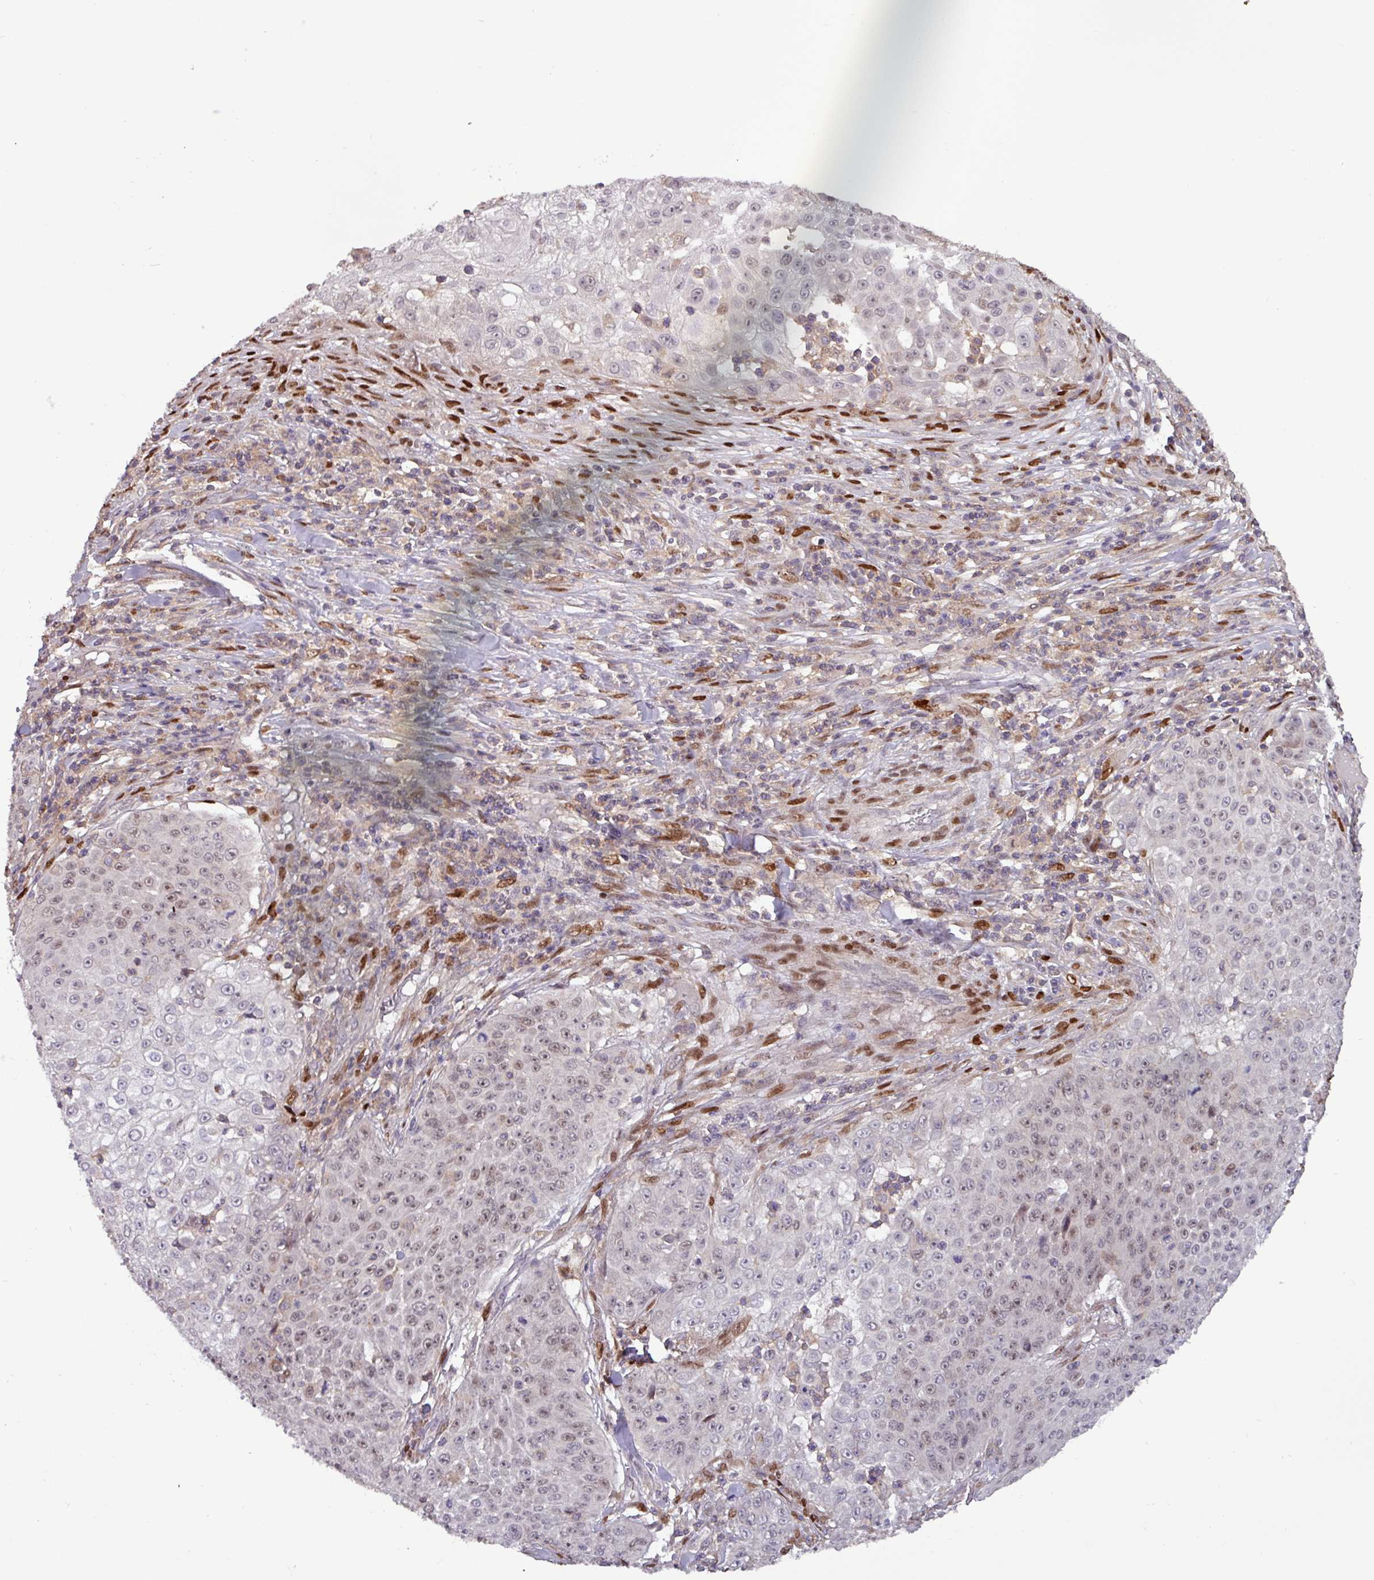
{"staining": {"intensity": "weak", "quantity": "25%-75%", "location": "nuclear"}, "tissue": "skin cancer", "cell_type": "Tumor cells", "image_type": "cancer", "snomed": [{"axis": "morphology", "description": "Squamous cell carcinoma, NOS"}, {"axis": "topography", "description": "Skin"}], "caption": "Immunohistochemical staining of squamous cell carcinoma (skin) displays low levels of weak nuclear staining in about 25%-75% of tumor cells.", "gene": "PRRX1", "patient": {"sex": "male", "age": 24}}